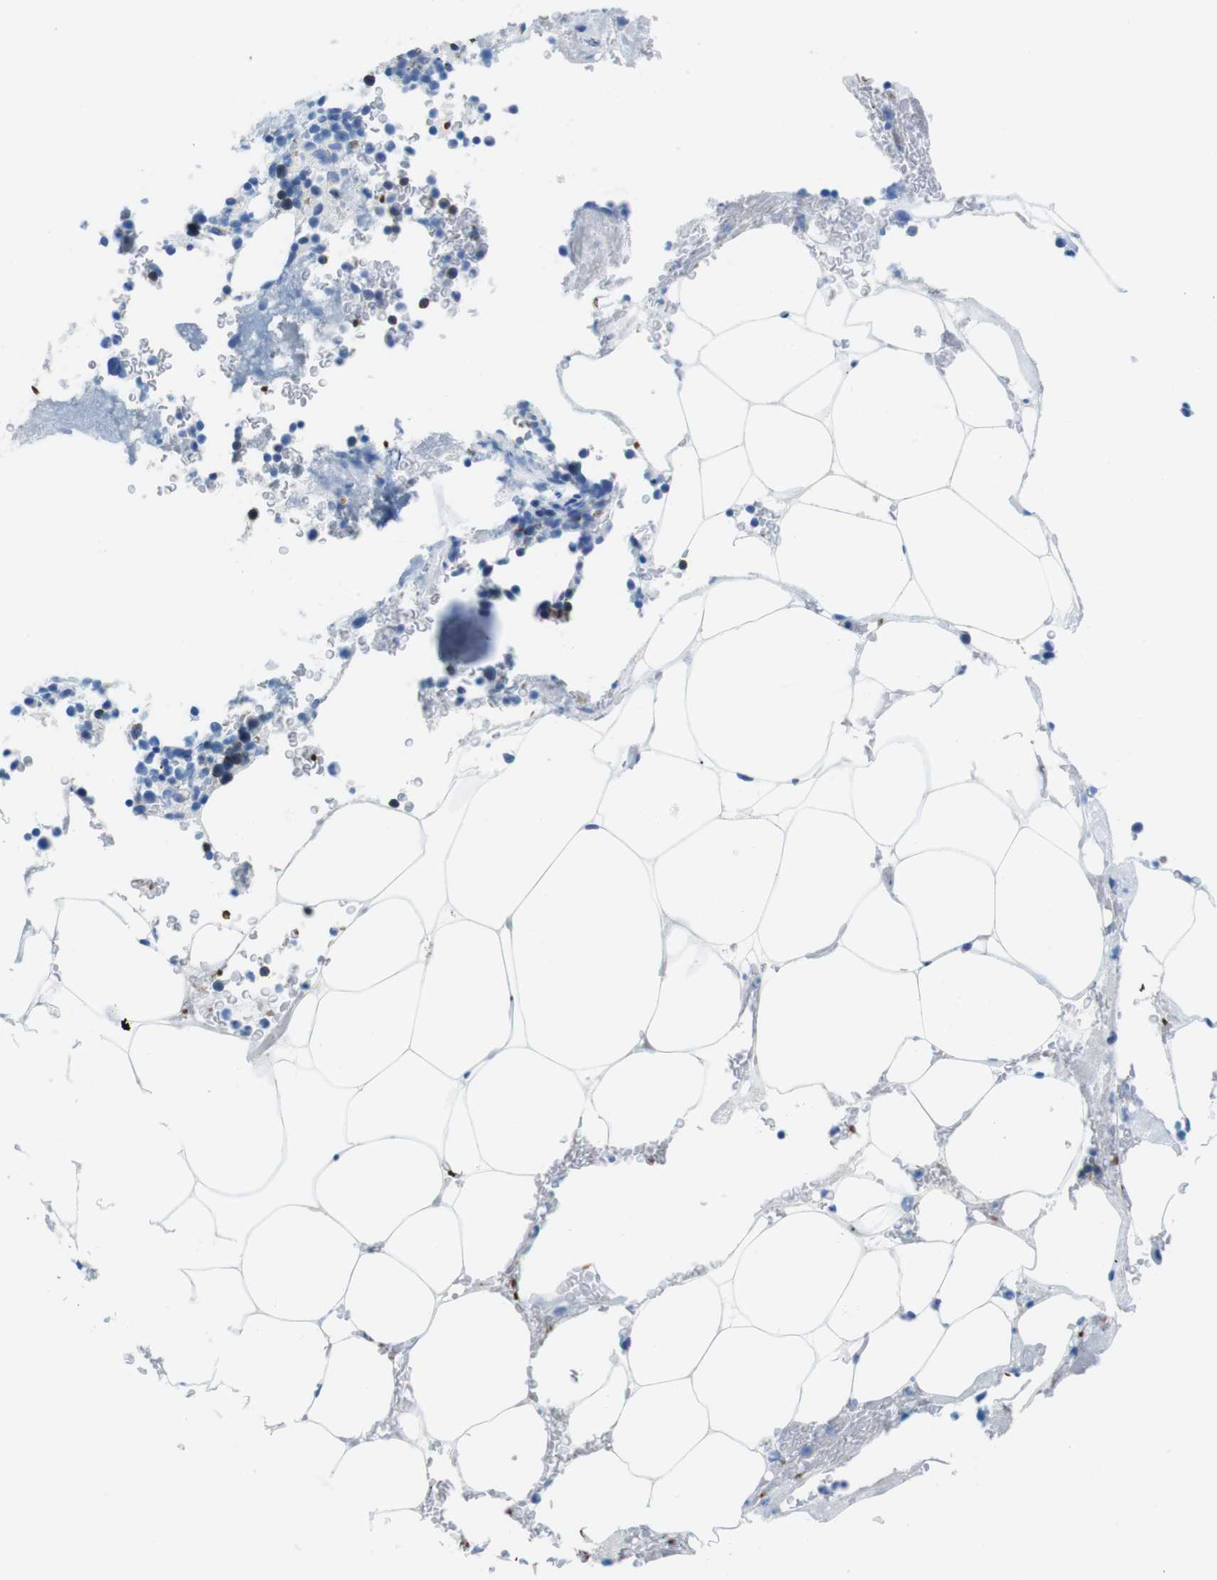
{"staining": {"intensity": "weak", "quantity": "<25%", "location": "nuclear"}, "tissue": "bone marrow", "cell_type": "Hematopoietic cells", "image_type": "normal", "snomed": [{"axis": "morphology", "description": "Normal tissue, NOS"}, {"axis": "topography", "description": "Bone marrow"}], "caption": "Bone marrow stained for a protein using immunohistochemistry exhibits no staining hematopoietic cells.", "gene": "TFAP2C", "patient": {"sex": "male"}}